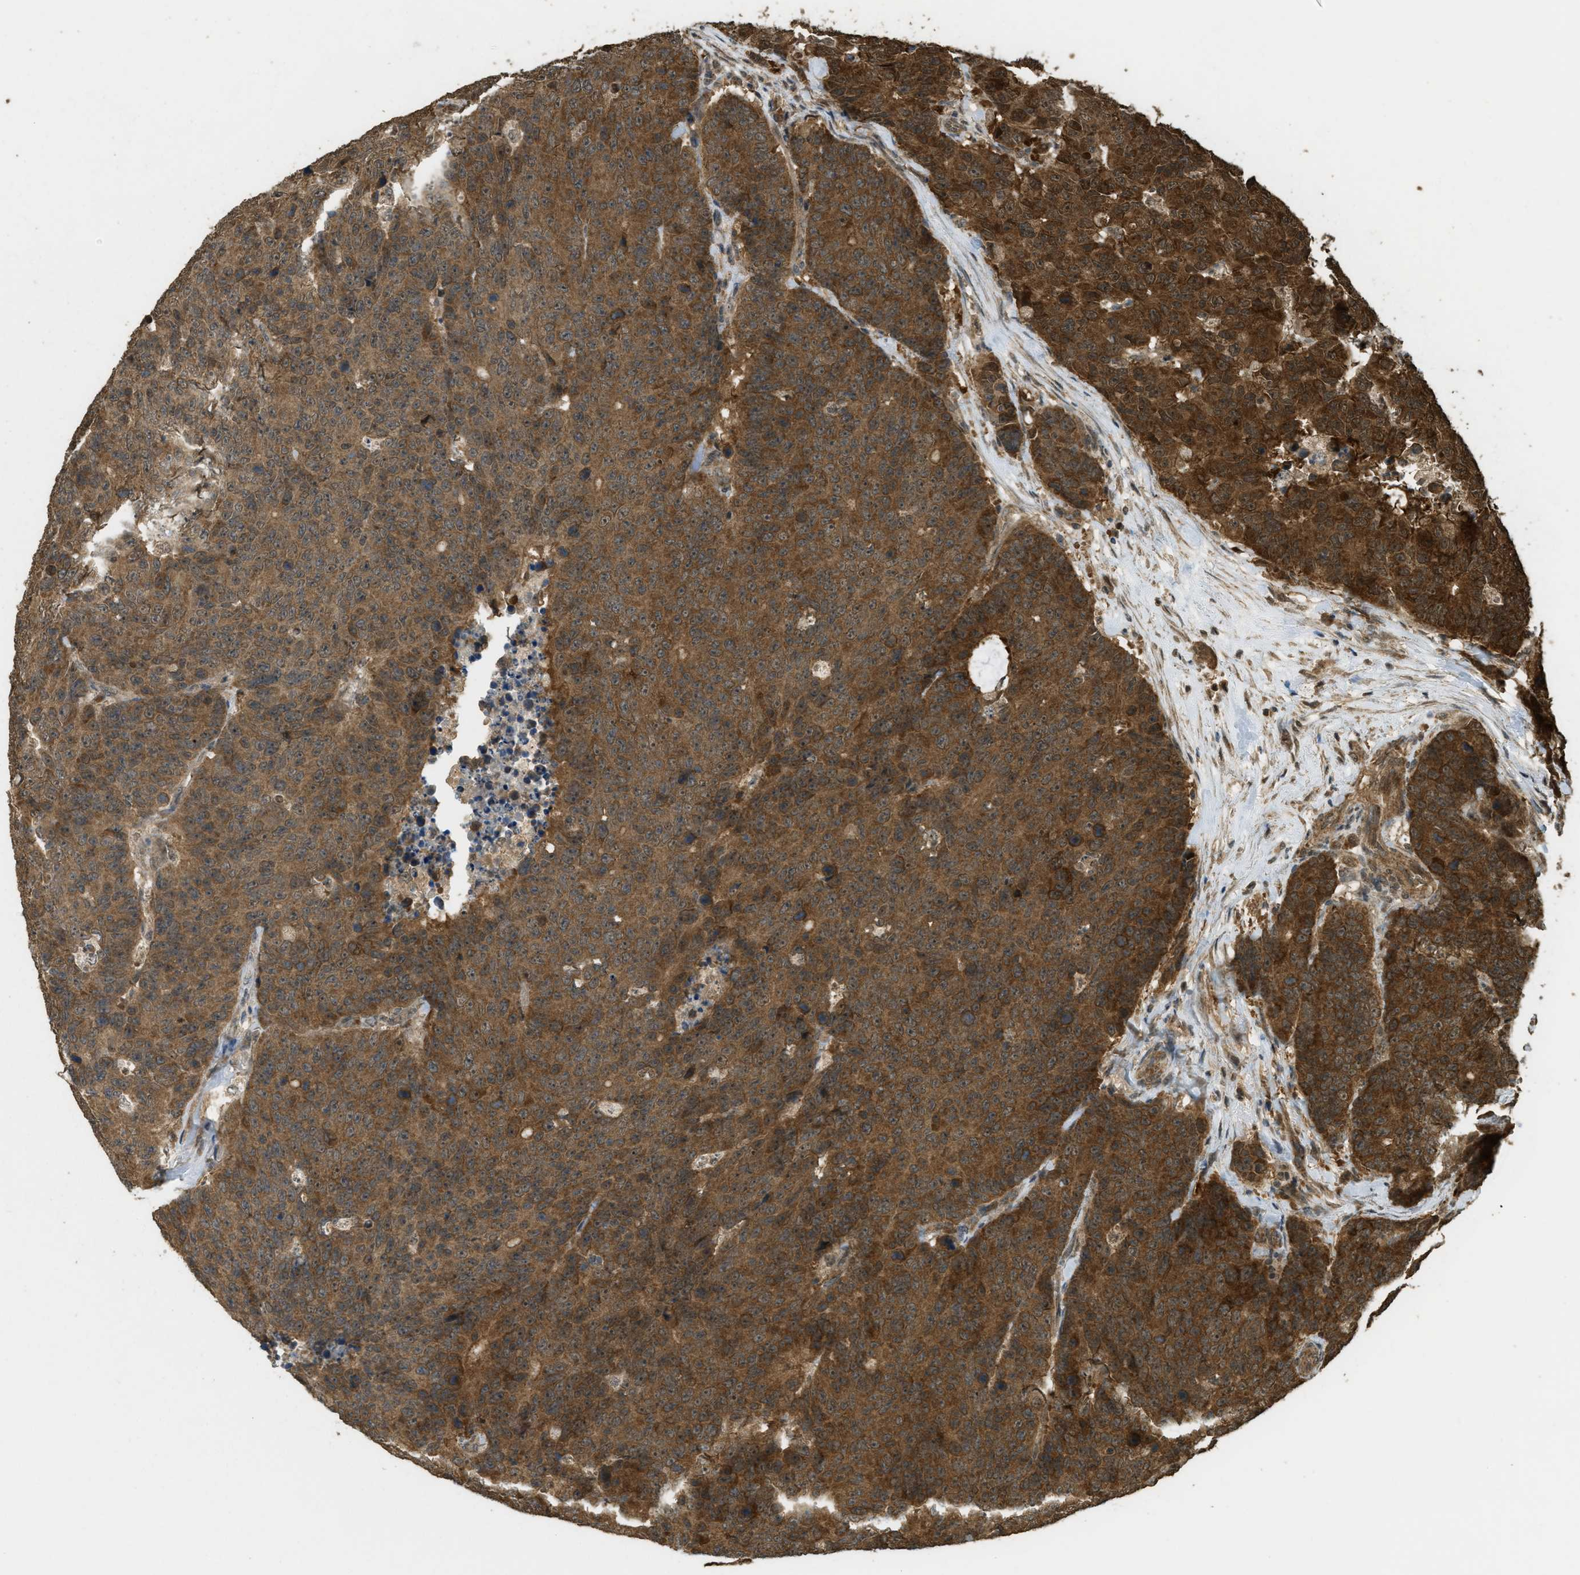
{"staining": {"intensity": "strong", "quantity": ">75%", "location": "cytoplasmic/membranous,nuclear"}, "tissue": "colorectal cancer", "cell_type": "Tumor cells", "image_type": "cancer", "snomed": [{"axis": "morphology", "description": "Adenocarcinoma, NOS"}, {"axis": "topography", "description": "Colon"}], "caption": "The micrograph reveals immunohistochemical staining of colorectal adenocarcinoma. There is strong cytoplasmic/membranous and nuclear expression is present in about >75% of tumor cells.", "gene": "CTPS1", "patient": {"sex": "female", "age": 86}}